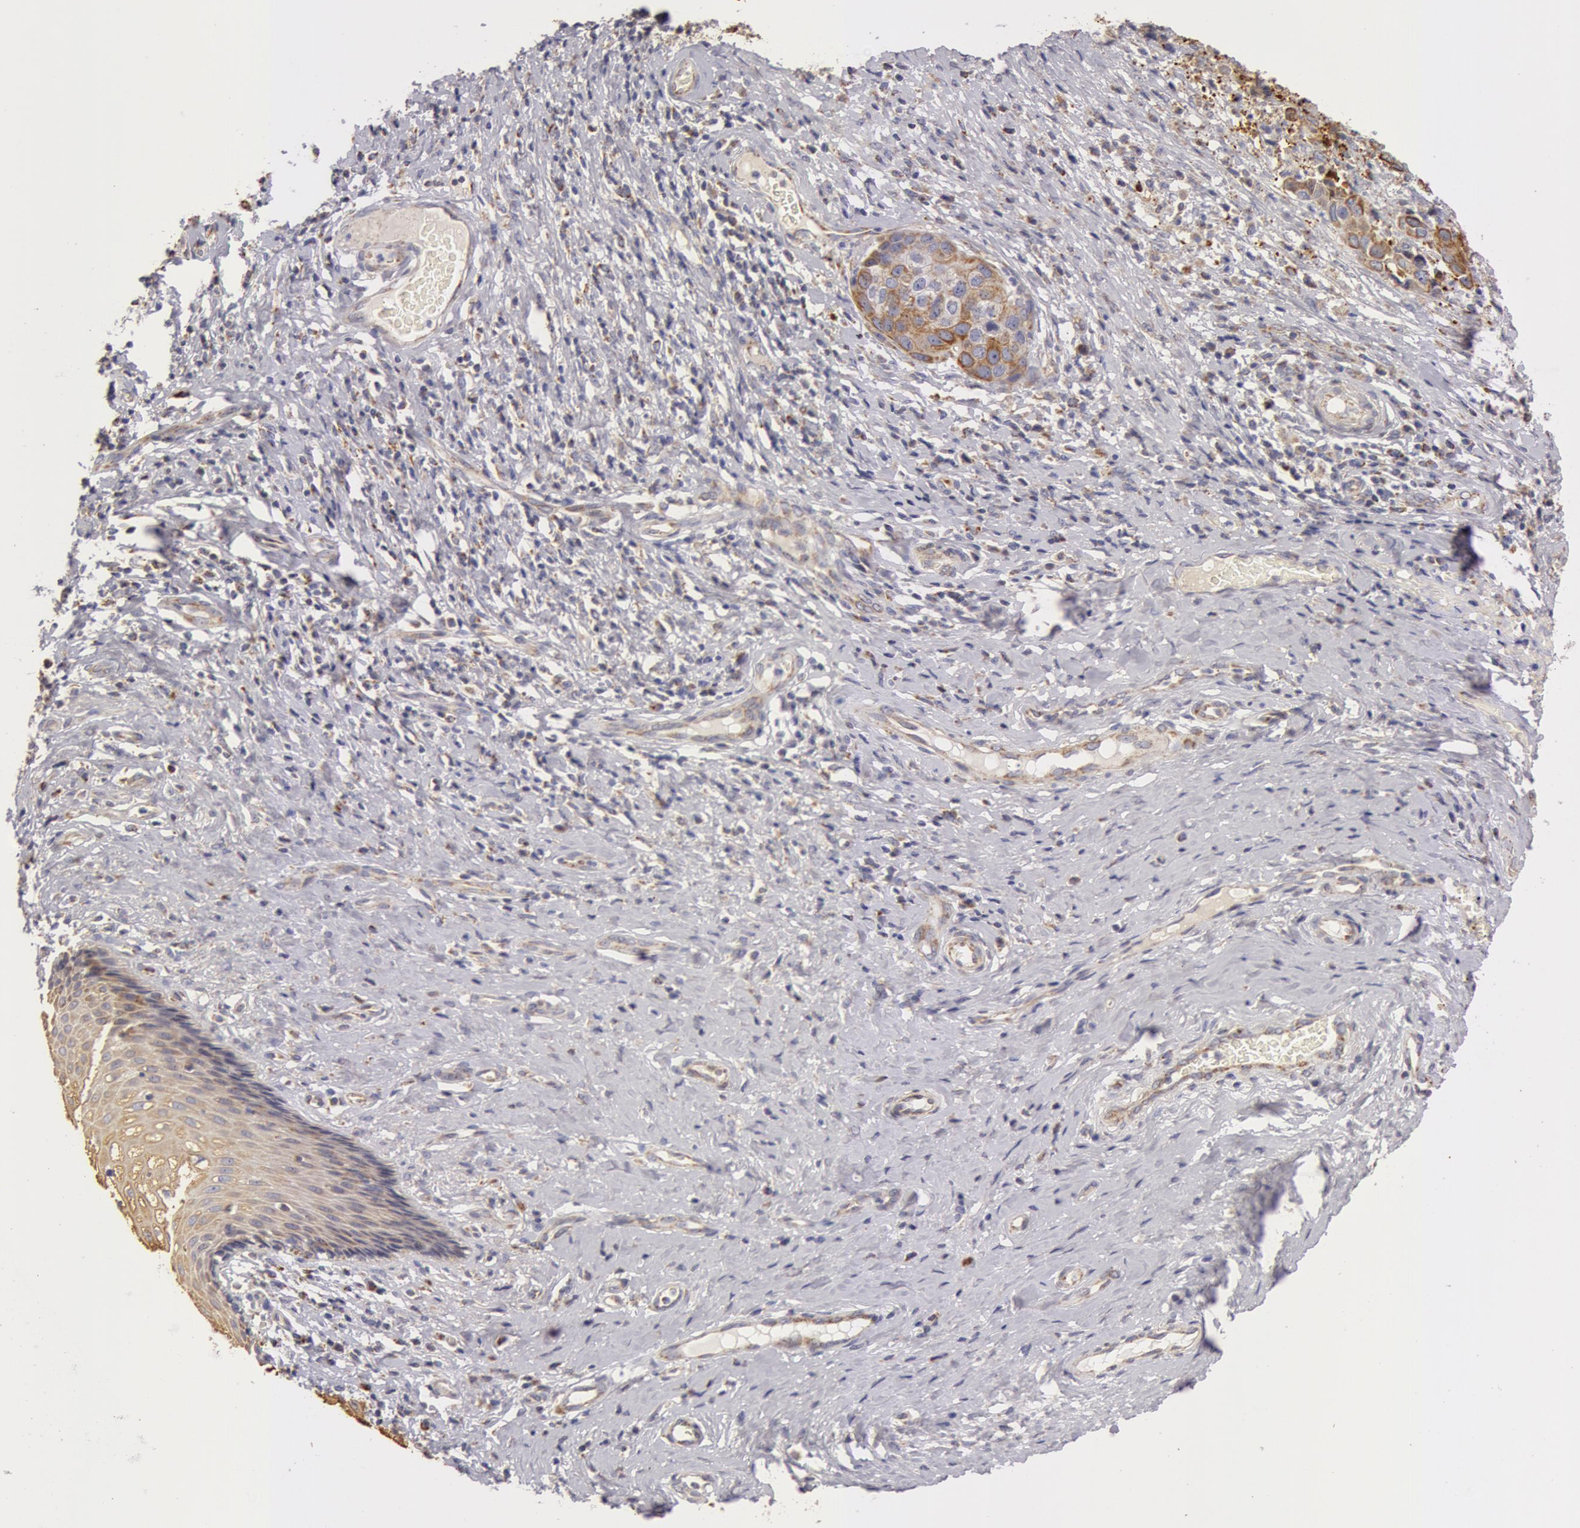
{"staining": {"intensity": "moderate", "quantity": ">75%", "location": "cytoplasmic/membranous"}, "tissue": "cervical cancer", "cell_type": "Tumor cells", "image_type": "cancer", "snomed": [{"axis": "morphology", "description": "Squamous cell carcinoma, NOS"}, {"axis": "topography", "description": "Cervix"}], "caption": "DAB immunohistochemical staining of cervical cancer (squamous cell carcinoma) displays moderate cytoplasmic/membranous protein positivity in approximately >75% of tumor cells.", "gene": "KRT18", "patient": {"sex": "female", "age": 54}}